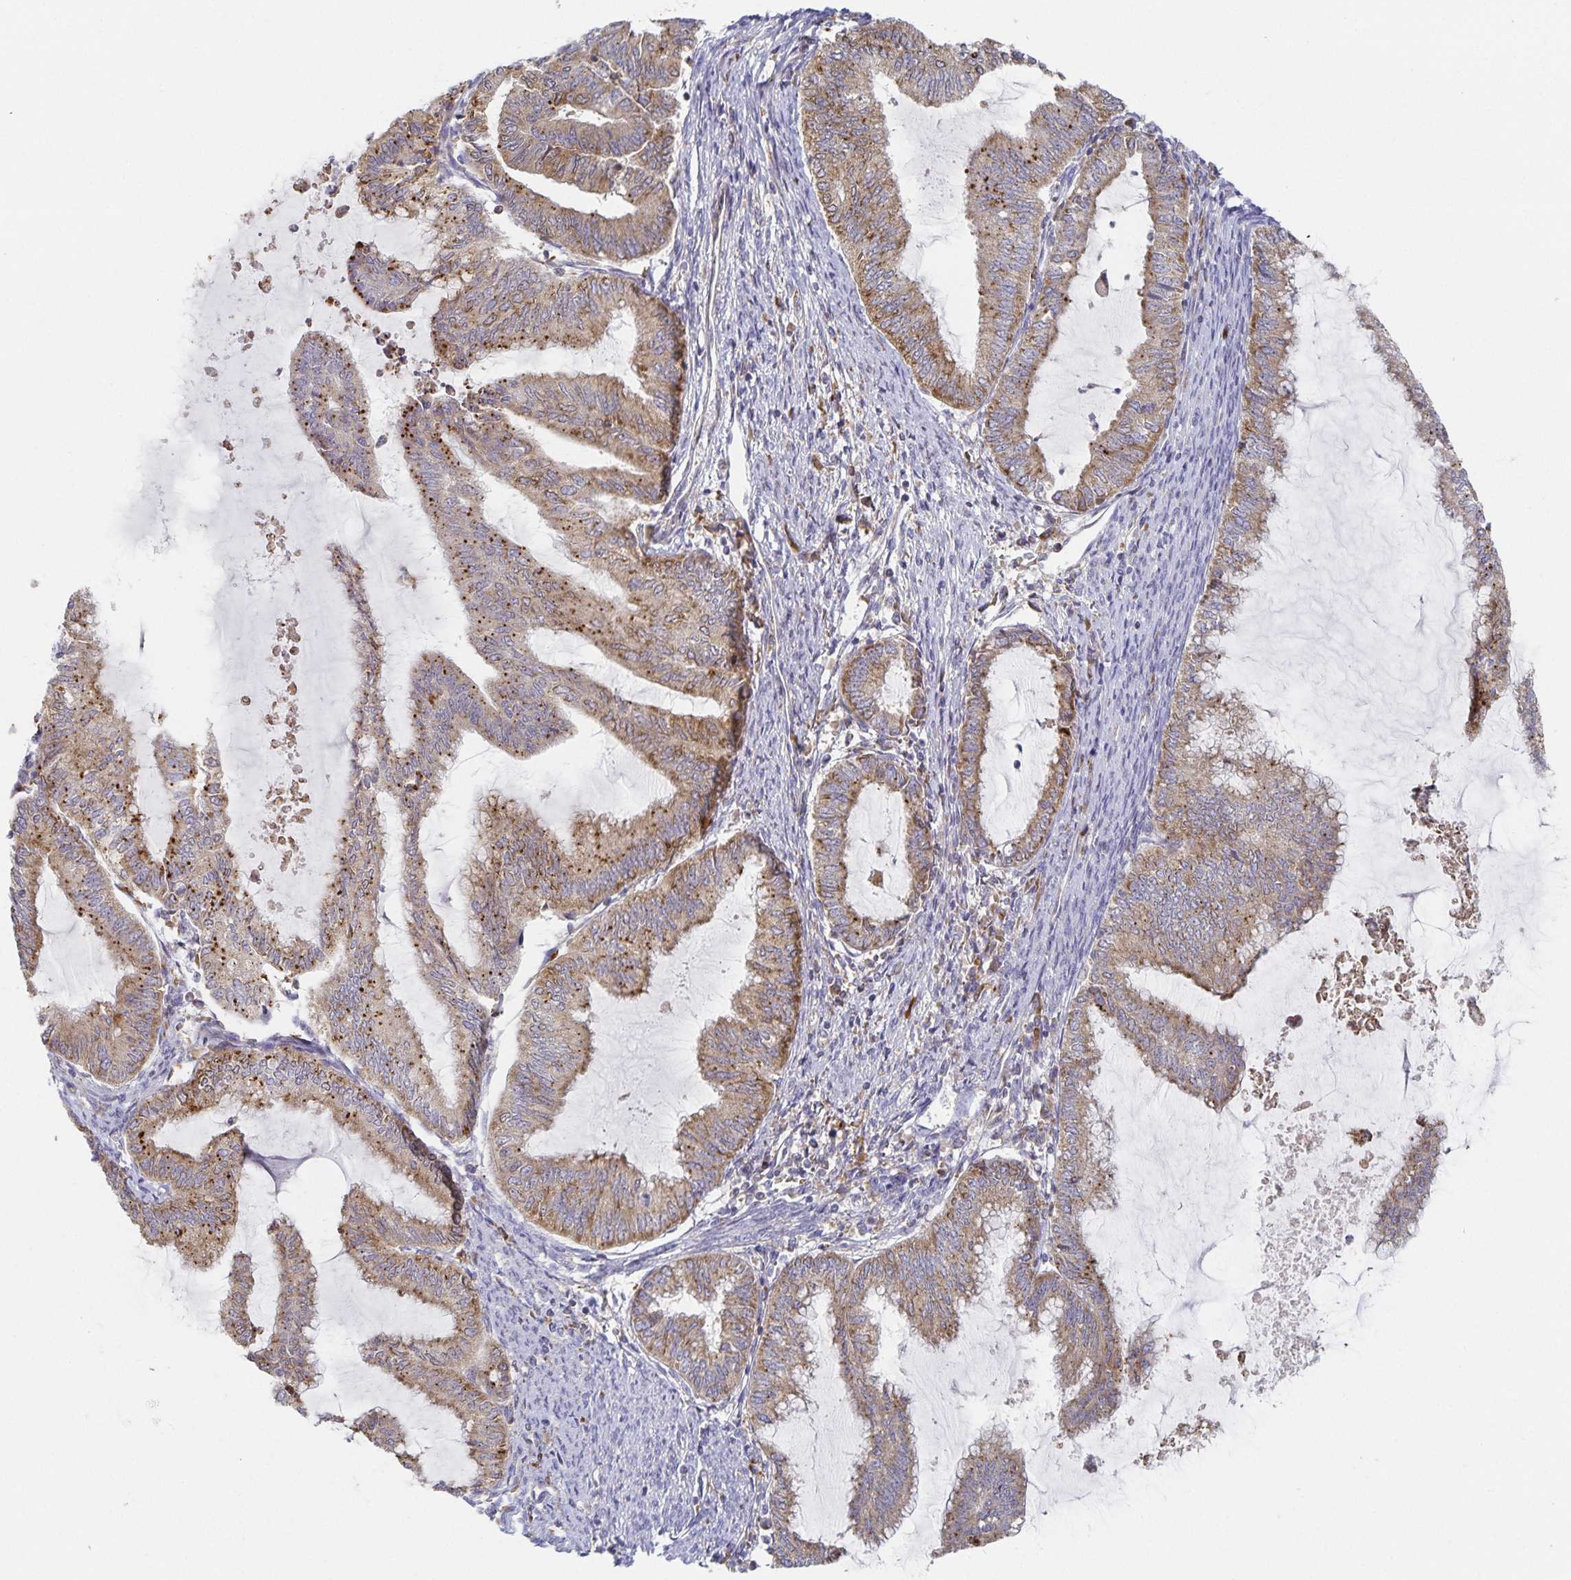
{"staining": {"intensity": "moderate", "quantity": "25%-75%", "location": "cytoplasmic/membranous"}, "tissue": "endometrial cancer", "cell_type": "Tumor cells", "image_type": "cancer", "snomed": [{"axis": "morphology", "description": "Adenocarcinoma, NOS"}, {"axis": "topography", "description": "Endometrium"}], "caption": "A photomicrograph of human endometrial adenocarcinoma stained for a protein displays moderate cytoplasmic/membranous brown staining in tumor cells.", "gene": "NOMO1", "patient": {"sex": "female", "age": 79}}